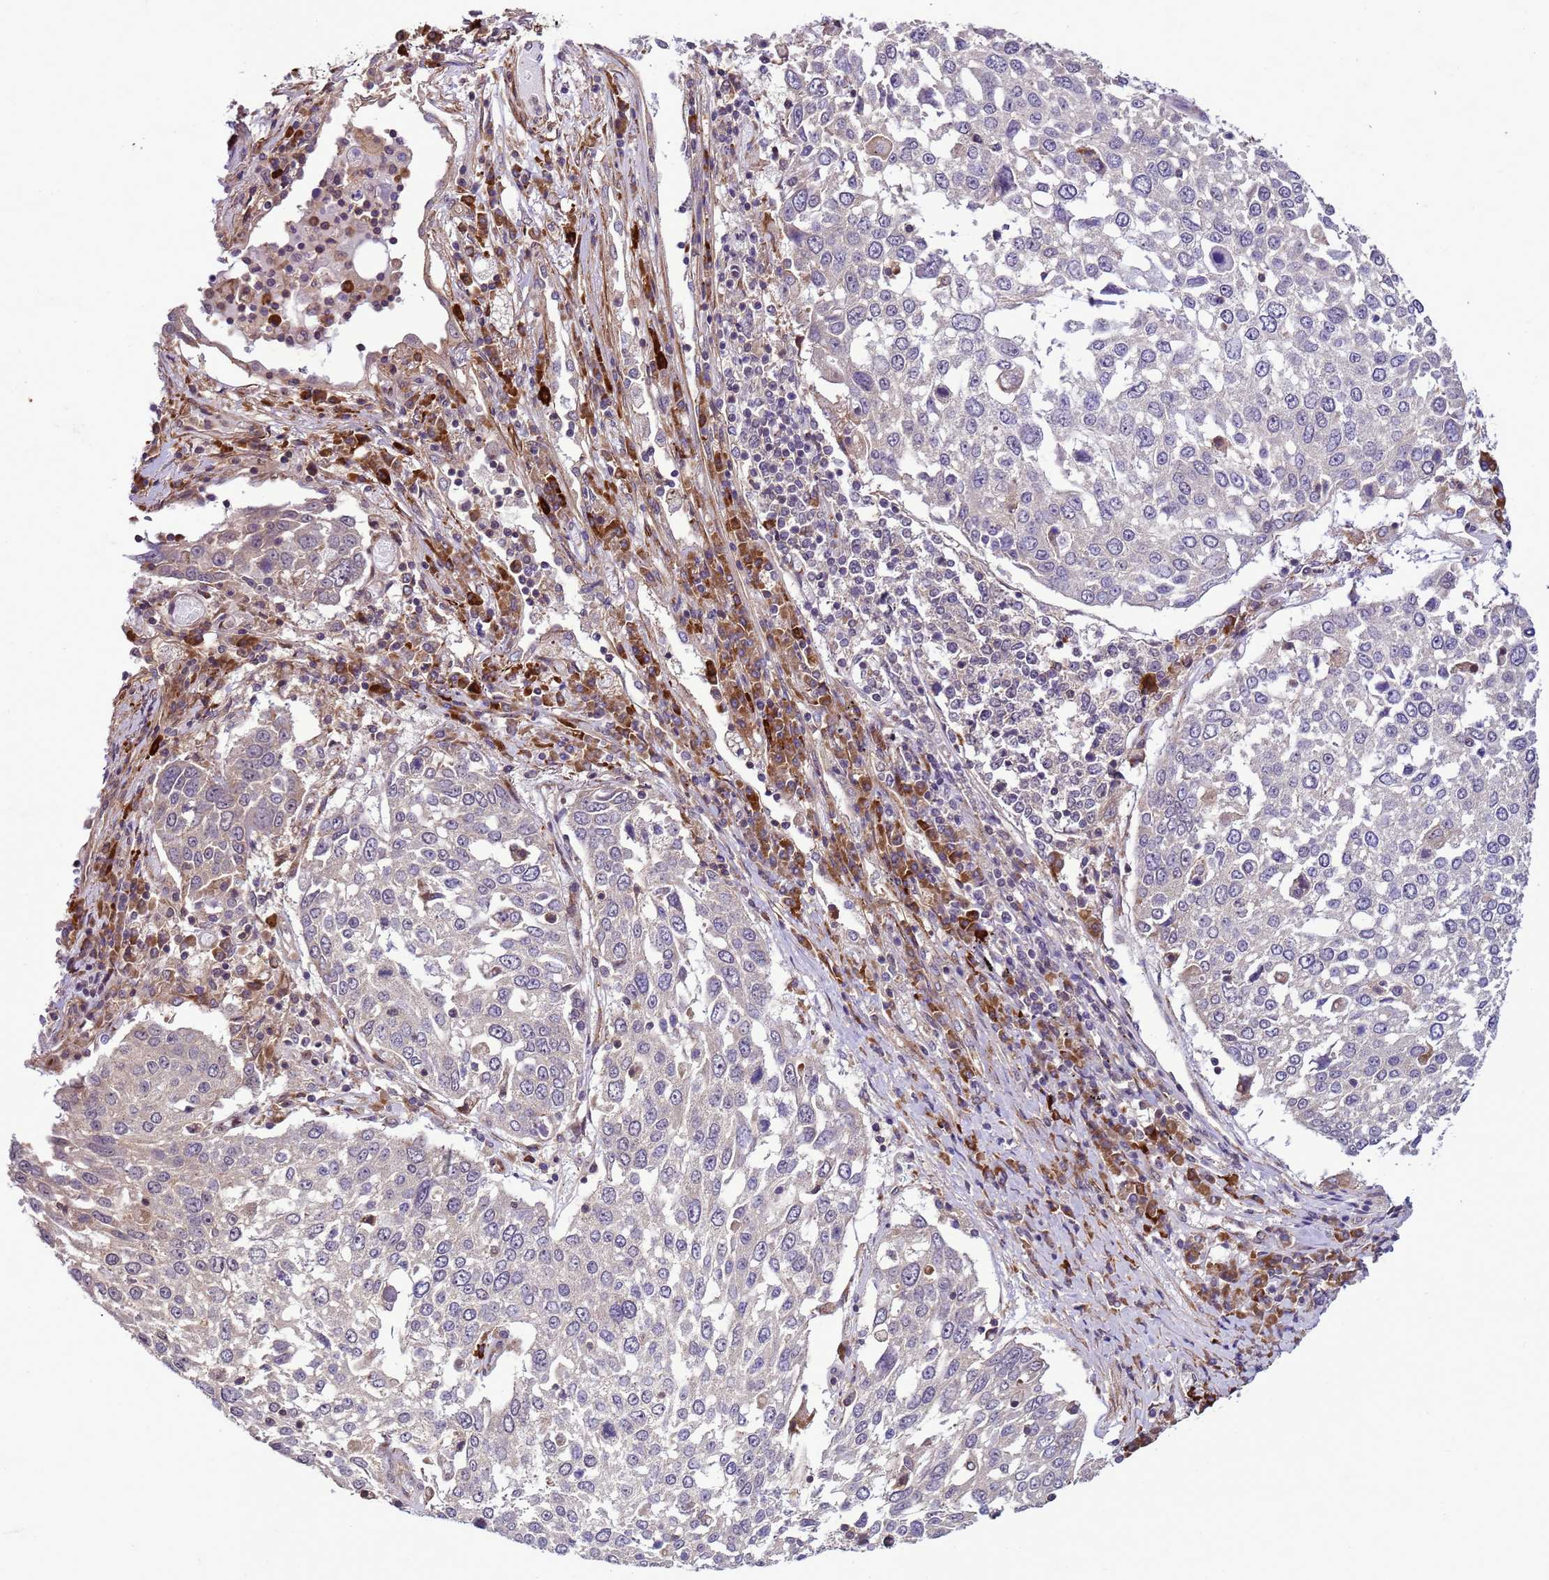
{"staining": {"intensity": "negative", "quantity": "none", "location": "none"}, "tissue": "lung cancer", "cell_type": "Tumor cells", "image_type": "cancer", "snomed": [{"axis": "morphology", "description": "Squamous cell carcinoma, NOS"}, {"axis": "topography", "description": "Lung"}], "caption": "Immunohistochemistry (IHC) histopathology image of human lung cancer (squamous cell carcinoma) stained for a protein (brown), which exhibits no staining in tumor cells.", "gene": "GEN1", "patient": {"sex": "male", "age": 65}}